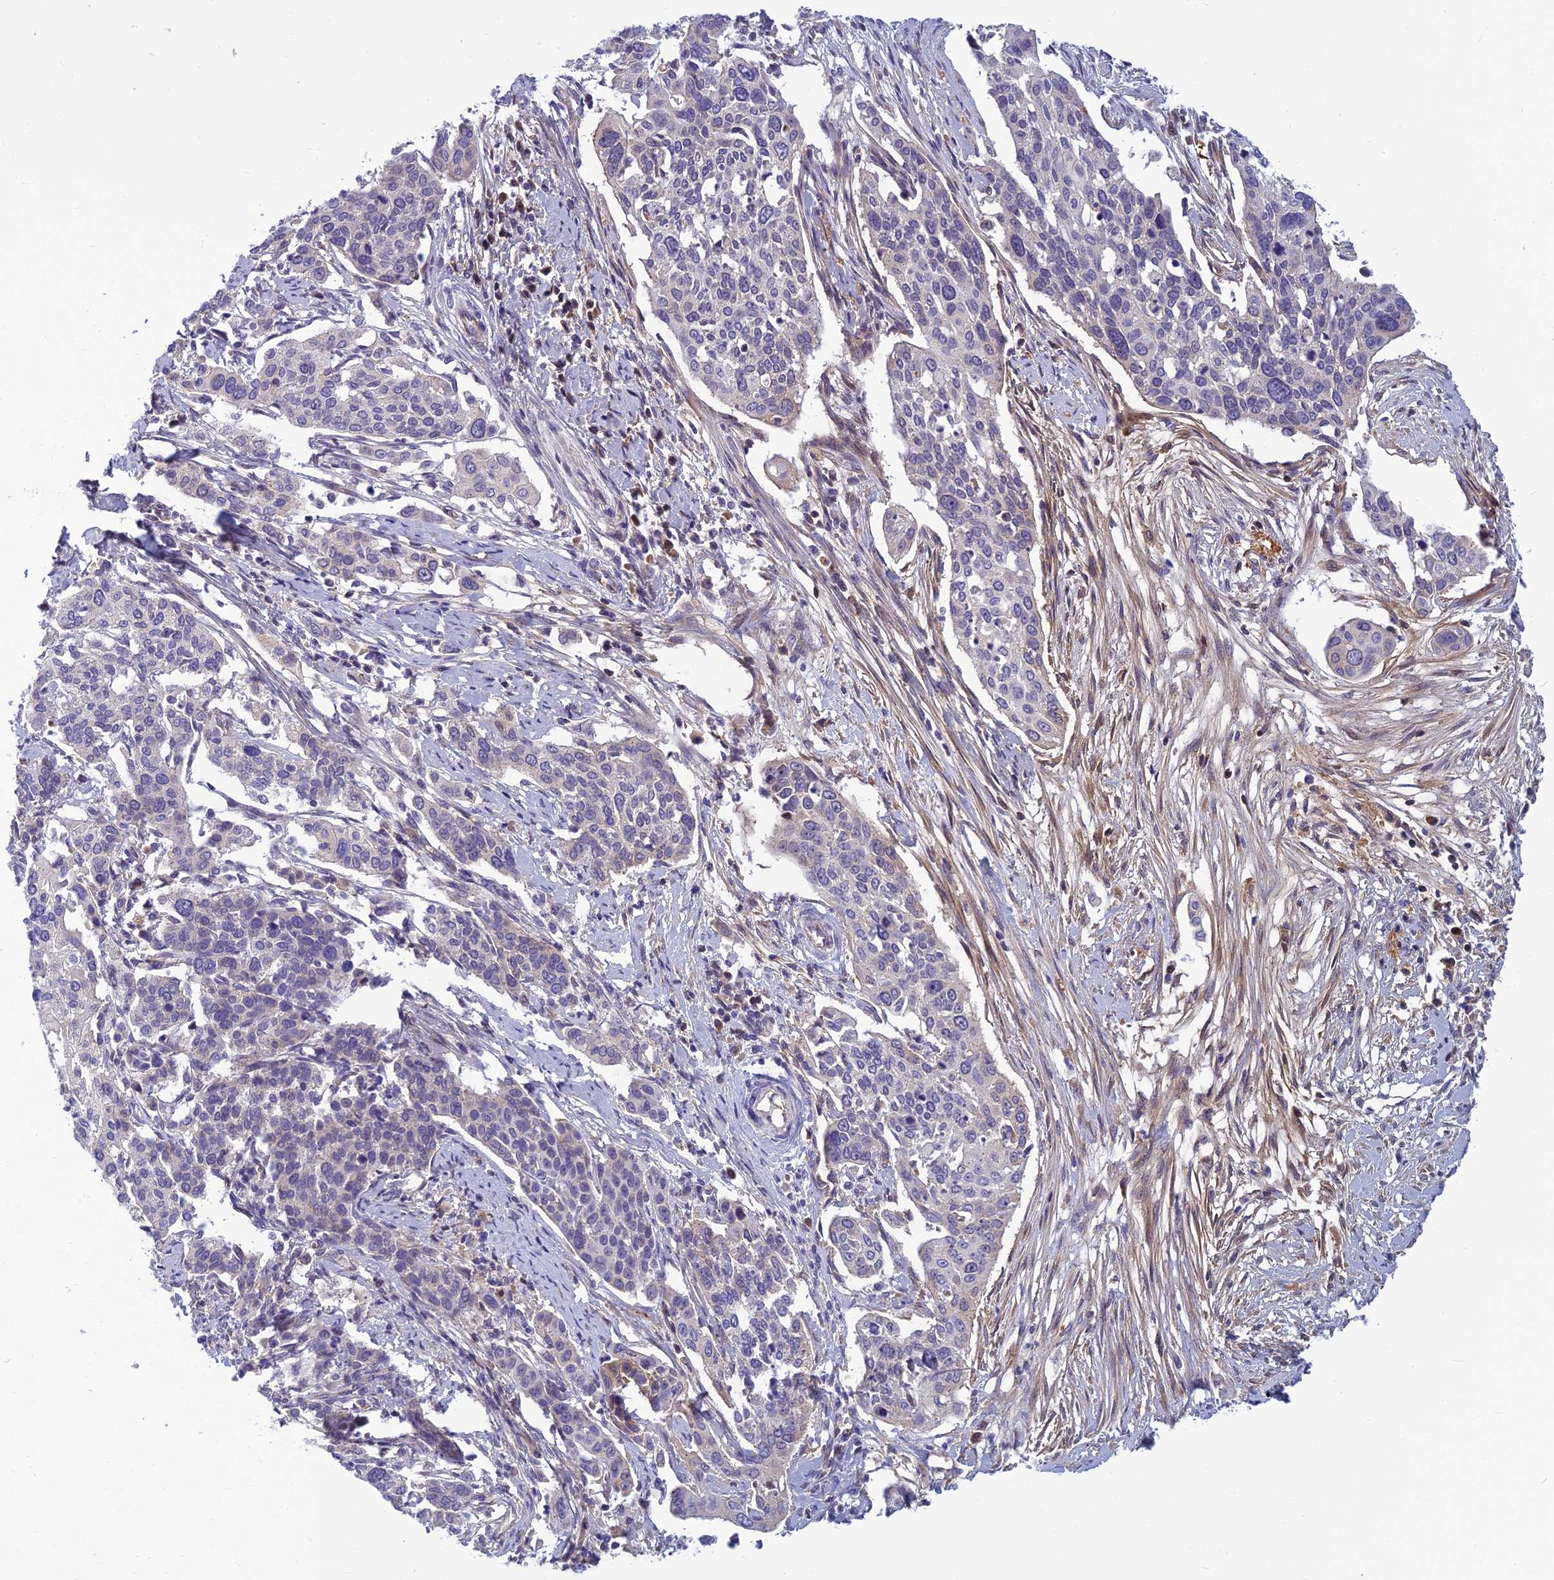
{"staining": {"intensity": "negative", "quantity": "none", "location": "none"}, "tissue": "cervical cancer", "cell_type": "Tumor cells", "image_type": "cancer", "snomed": [{"axis": "morphology", "description": "Squamous cell carcinoma, NOS"}, {"axis": "topography", "description": "Cervix"}], "caption": "This is a photomicrograph of immunohistochemistry staining of cervical squamous cell carcinoma, which shows no staining in tumor cells. The staining was performed using DAB (3,3'-diaminobenzidine) to visualize the protein expression in brown, while the nuclei were stained in blue with hematoxylin (Magnification: 20x).", "gene": "CLEC11A", "patient": {"sex": "female", "age": 44}}